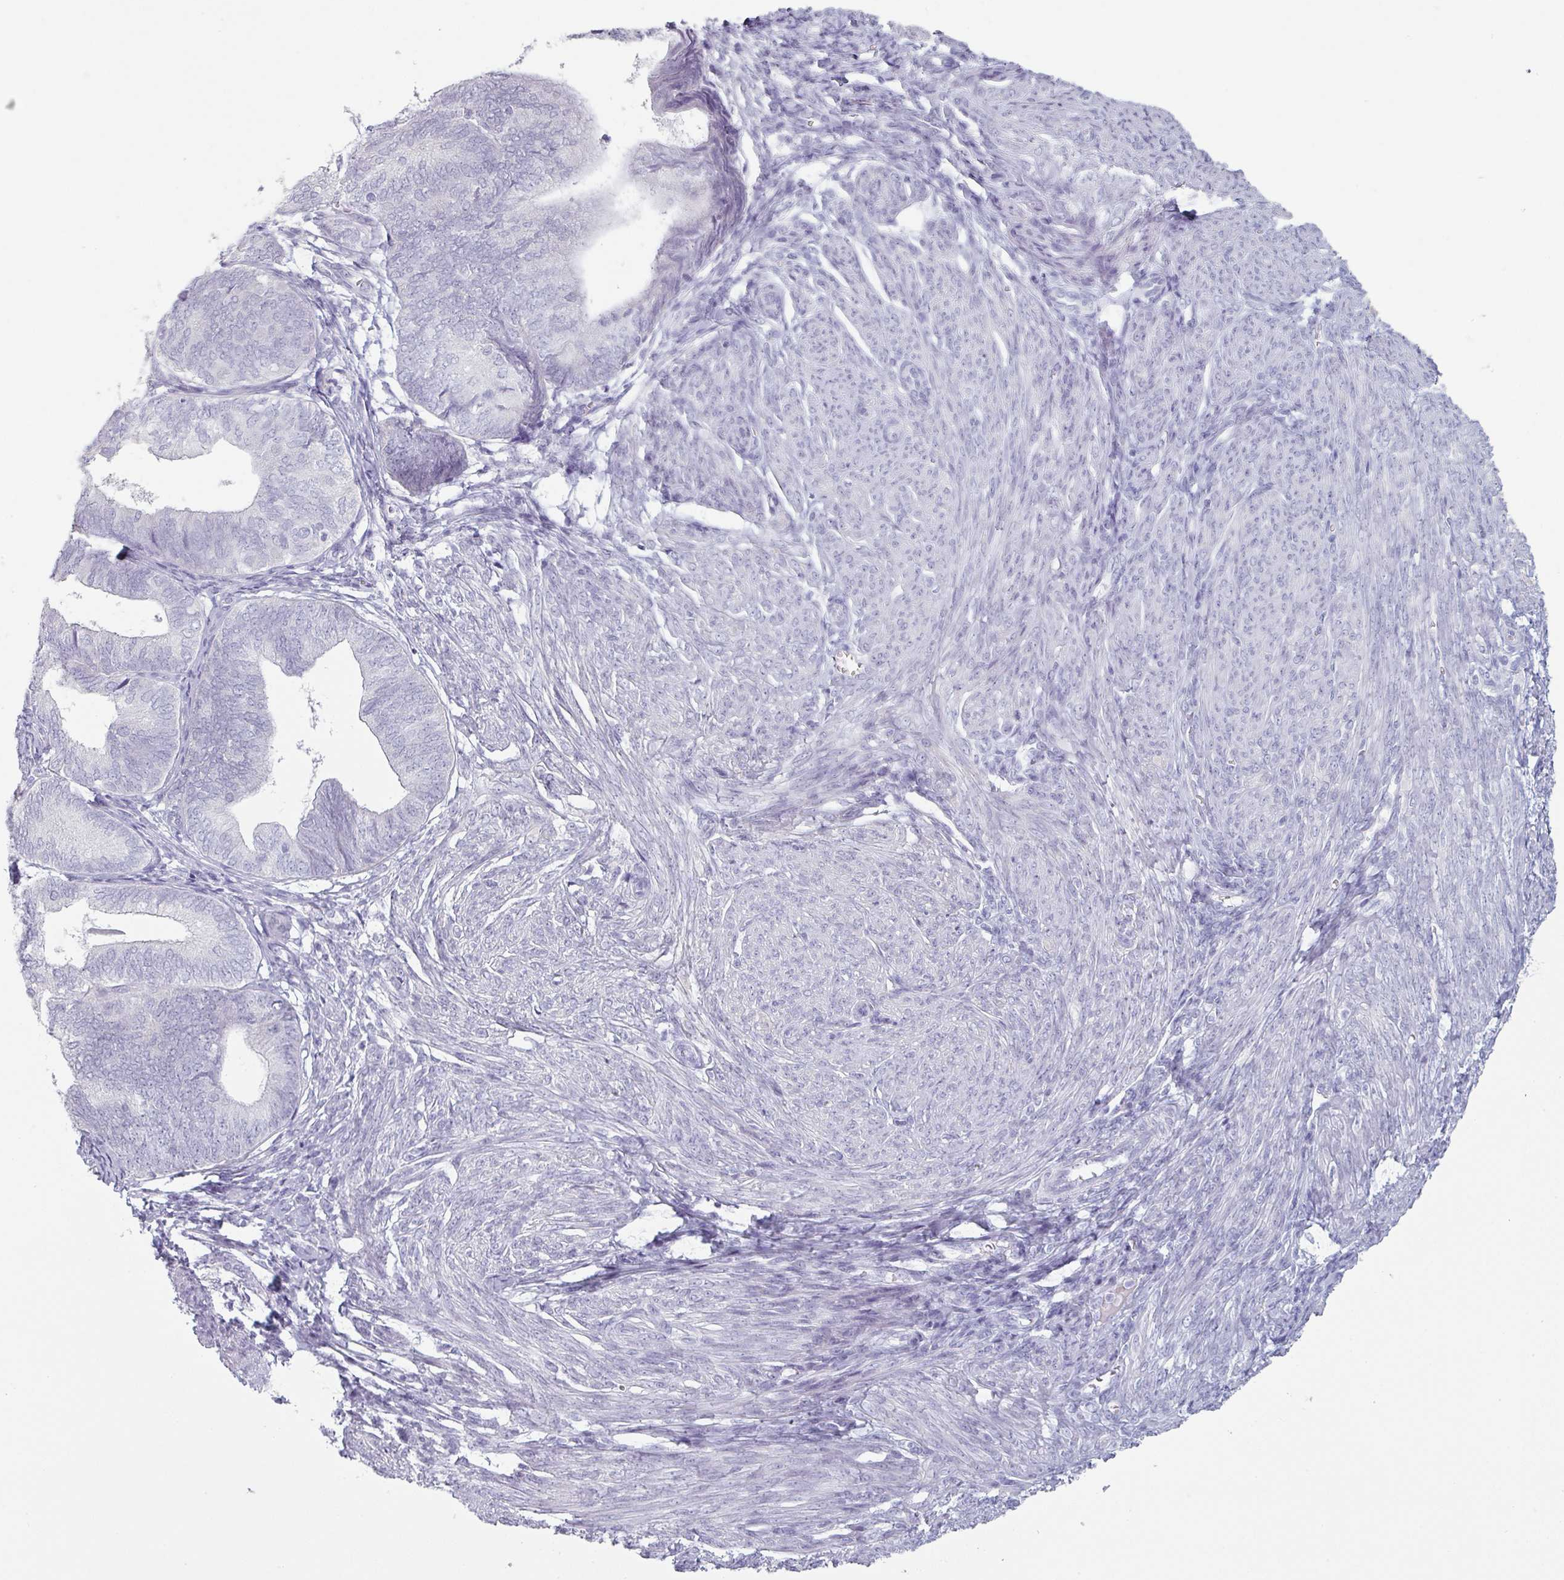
{"staining": {"intensity": "negative", "quantity": "none", "location": "none"}, "tissue": "endometrial cancer", "cell_type": "Tumor cells", "image_type": "cancer", "snomed": [{"axis": "morphology", "description": "Adenocarcinoma, NOS"}, {"axis": "topography", "description": "Endometrium"}], "caption": "The immunohistochemistry (IHC) histopathology image has no significant staining in tumor cells of adenocarcinoma (endometrial) tissue. (DAB IHC, high magnification).", "gene": "SFTPA1", "patient": {"sex": "female", "age": 87}}